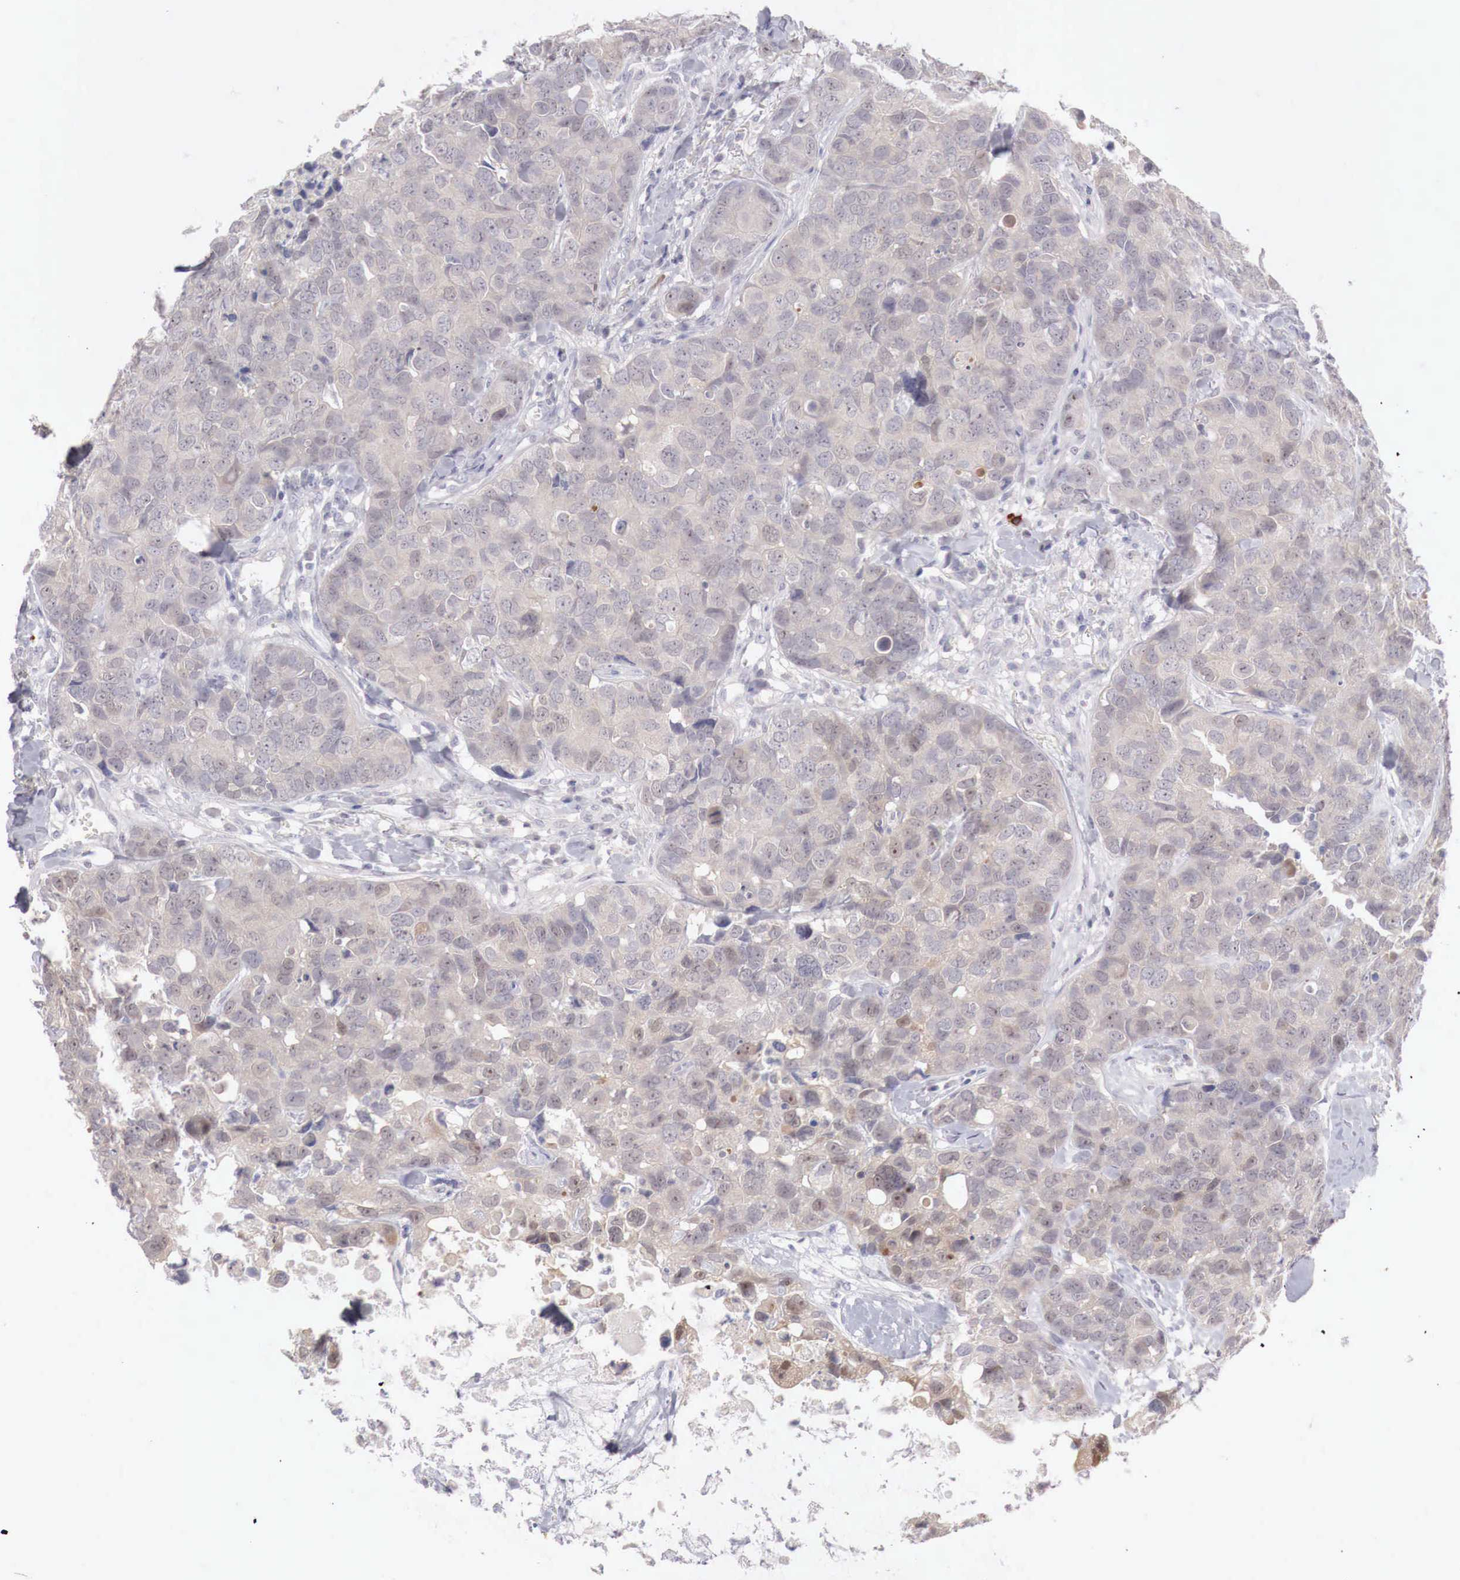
{"staining": {"intensity": "weak", "quantity": "<25%", "location": "cytoplasmic/membranous,nuclear"}, "tissue": "breast cancer", "cell_type": "Tumor cells", "image_type": "cancer", "snomed": [{"axis": "morphology", "description": "Duct carcinoma"}, {"axis": "topography", "description": "Breast"}], "caption": "The immunohistochemistry (IHC) histopathology image has no significant staining in tumor cells of breast cancer tissue. The staining was performed using DAB to visualize the protein expression in brown, while the nuclei were stained in blue with hematoxylin (Magnification: 20x).", "gene": "GATA1", "patient": {"sex": "female", "age": 91}}